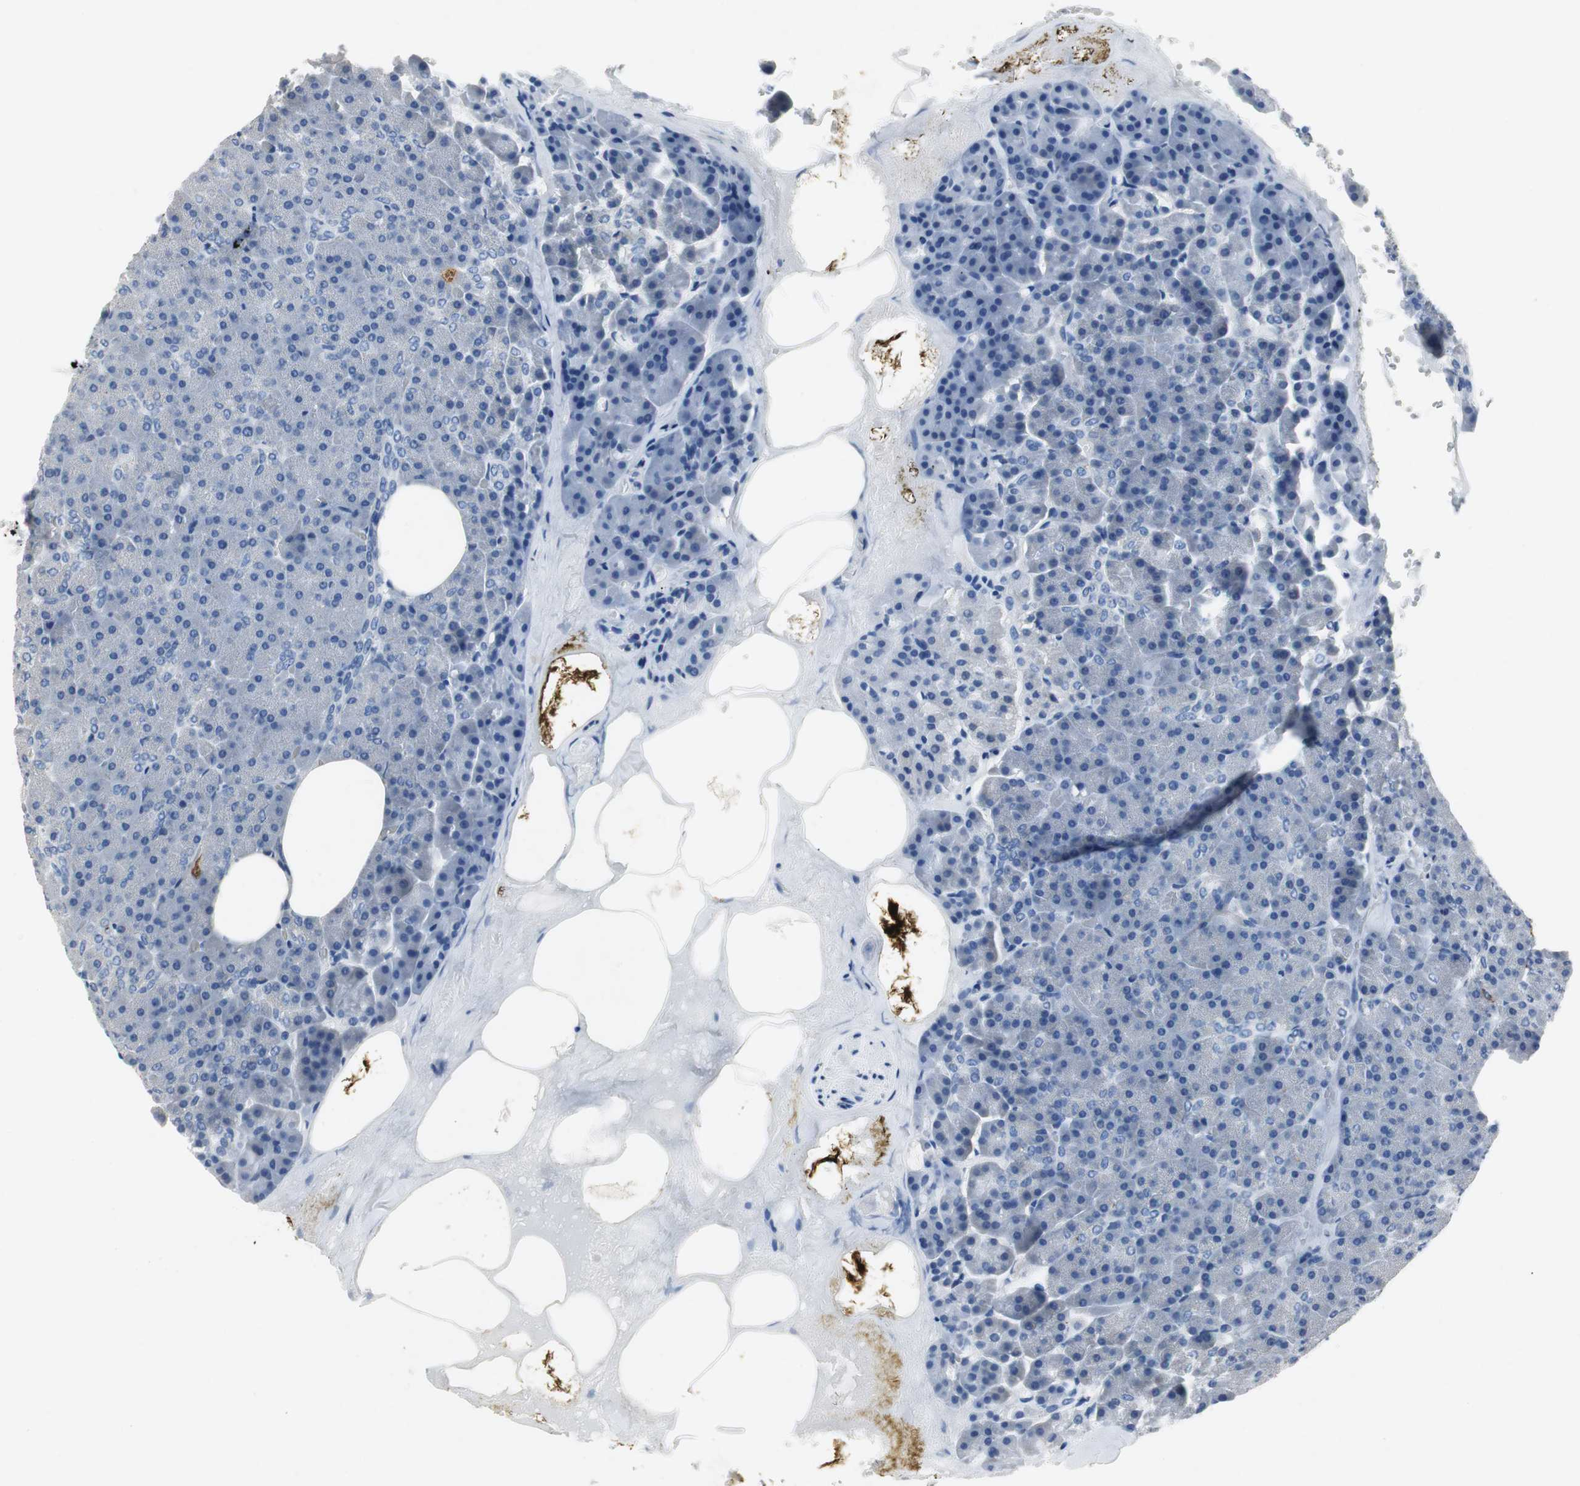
{"staining": {"intensity": "negative", "quantity": "none", "location": "none"}, "tissue": "pancreas", "cell_type": "Exocrine glandular cells", "image_type": "normal", "snomed": [{"axis": "morphology", "description": "Normal tissue, NOS"}, {"axis": "topography", "description": "Pancreas"}], "caption": "This is a histopathology image of immunohistochemistry (IHC) staining of normal pancreas, which shows no positivity in exocrine glandular cells.", "gene": "LRP2", "patient": {"sex": "female", "age": 35}}